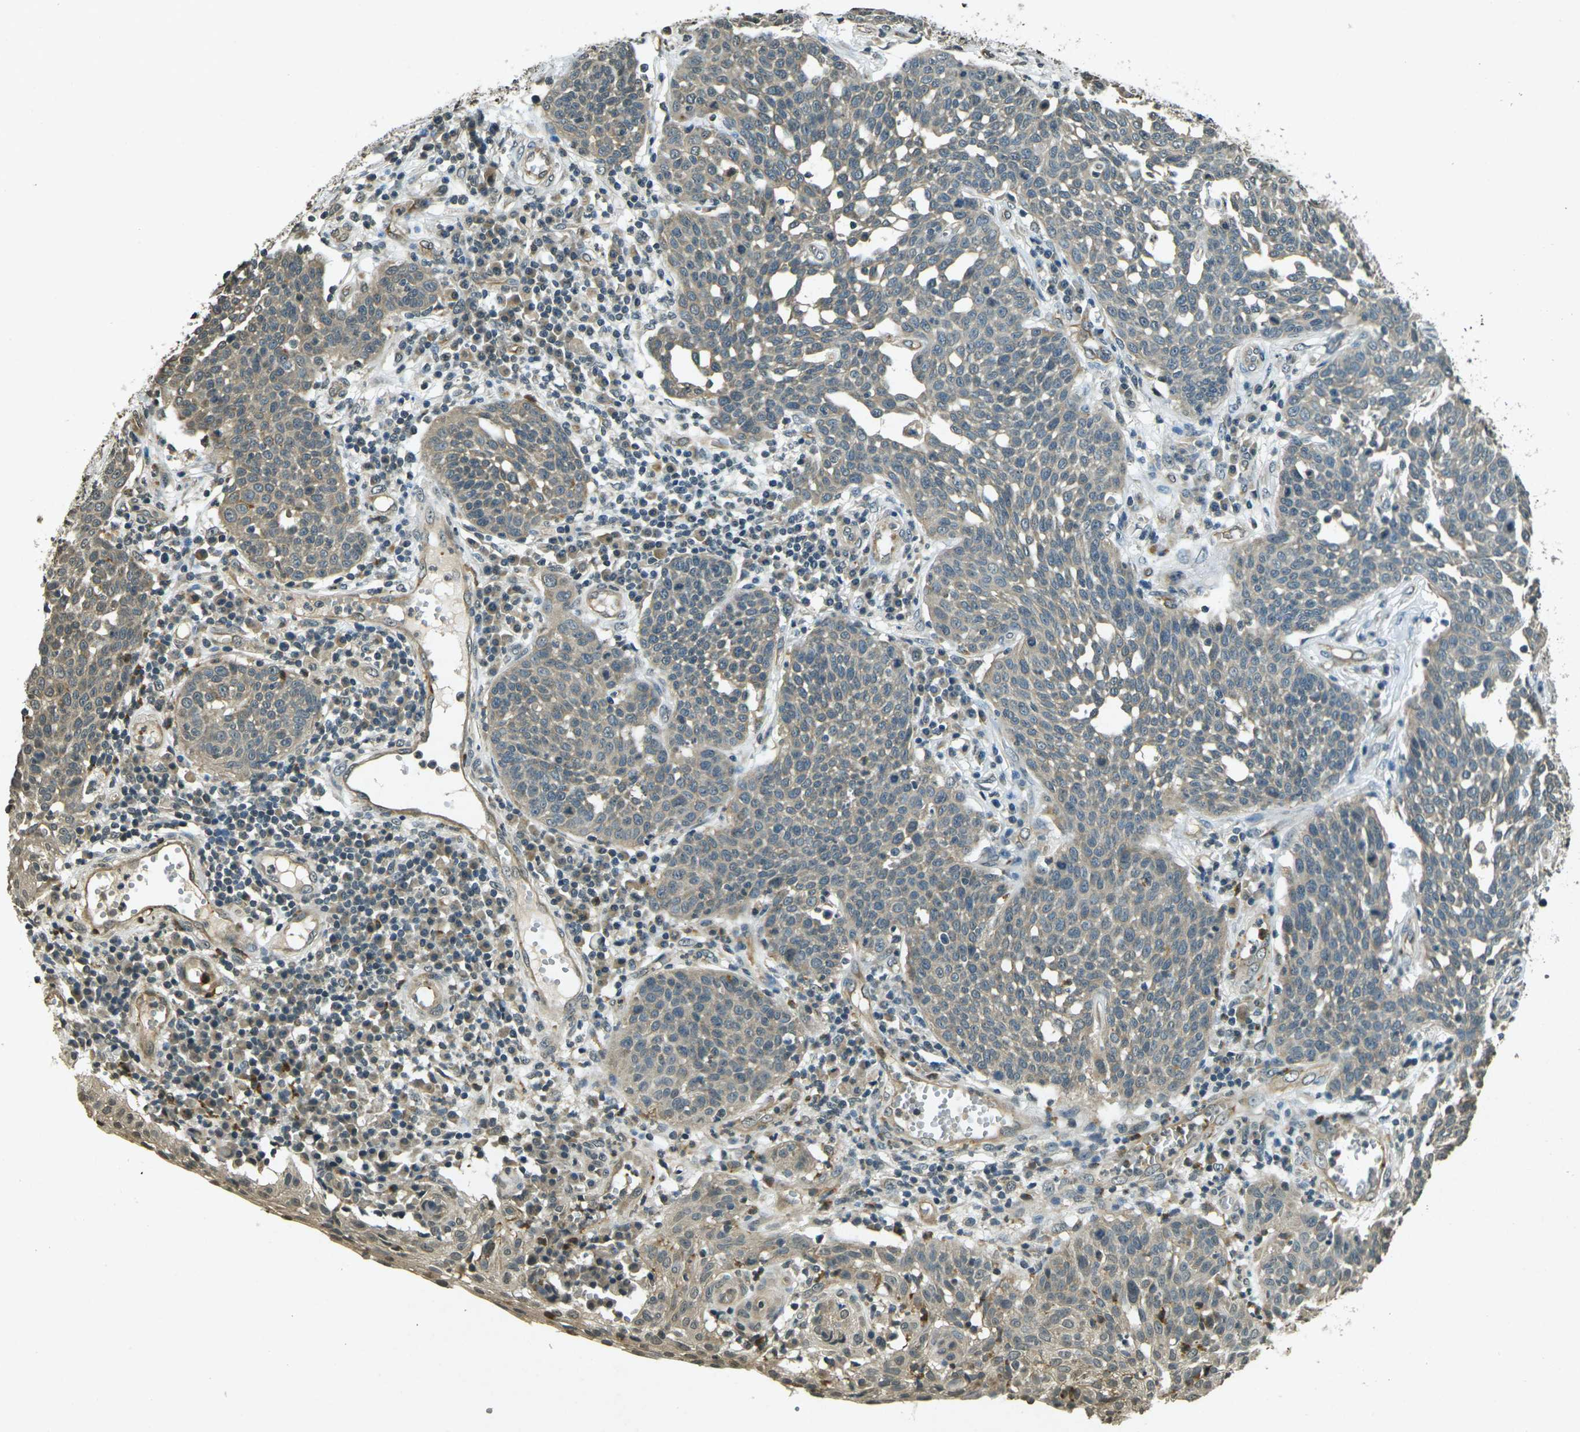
{"staining": {"intensity": "weak", "quantity": "25%-75%", "location": "cytoplasmic/membranous"}, "tissue": "cervical cancer", "cell_type": "Tumor cells", "image_type": "cancer", "snomed": [{"axis": "morphology", "description": "Squamous cell carcinoma, NOS"}, {"axis": "topography", "description": "Cervix"}], "caption": "Cervical squamous cell carcinoma was stained to show a protein in brown. There is low levels of weak cytoplasmic/membranous positivity in about 25%-75% of tumor cells.", "gene": "PDE2A", "patient": {"sex": "female", "age": 34}}